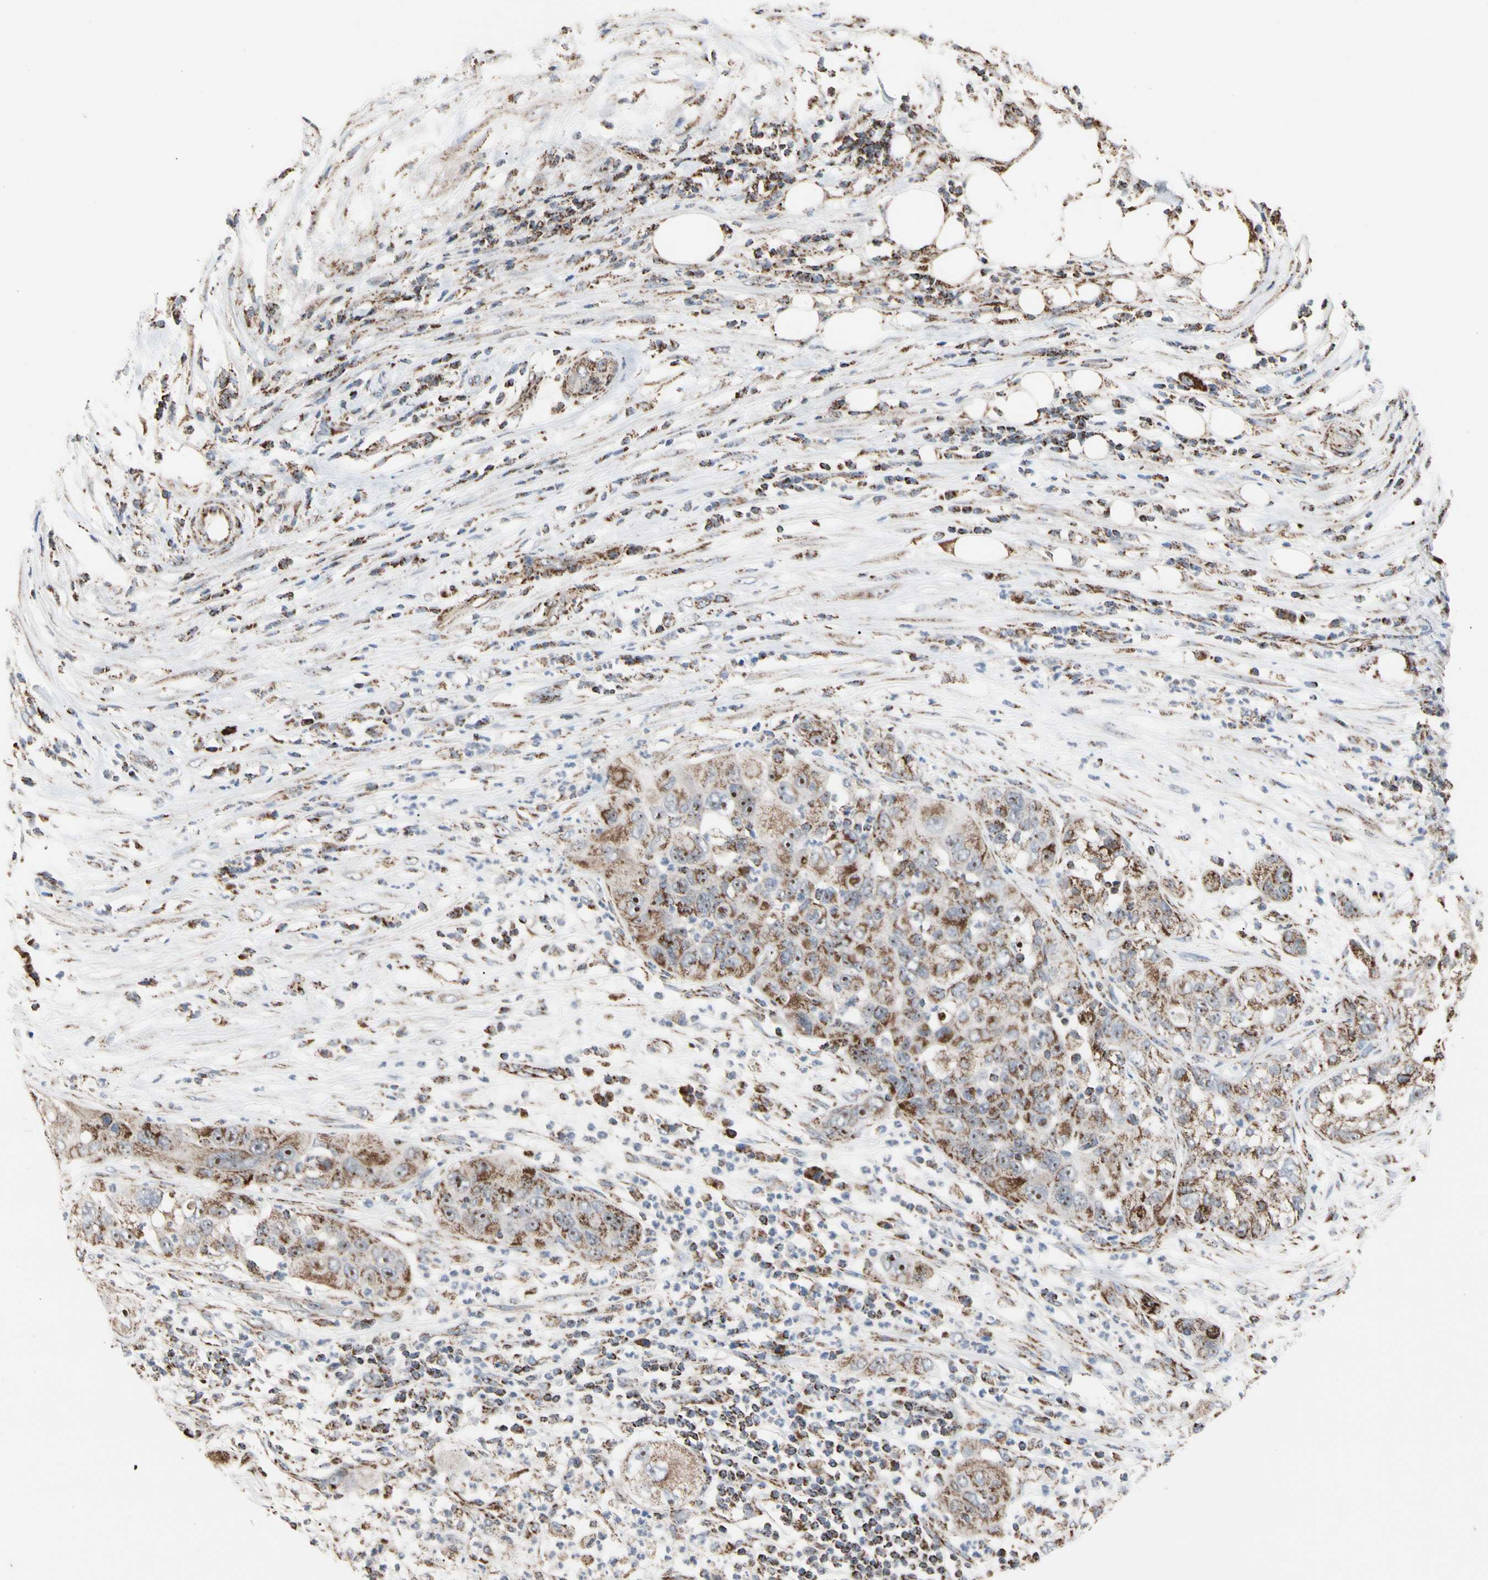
{"staining": {"intensity": "strong", "quantity": ">75%", "location": "cytoplasmic/membranous,nuclear"}, "tissue": "pancreatic cancer", "cell_type": "Tumor cells", "image_type": "cancer", "snomed": [{"axis": "morphology", "description": "Adenocarcinoma, NOS"}, {"axis": "topography", "description": "Pancreas"}], "caption": "The histopathology image reveals a brown stain indicating the presence of a protein in the cytoplasmic/membranous and nuclear of tumor cells in pancreatic cancer (adenocarcinoma). (DAB IHC with brightfield microscopy, high magnification).", "gene": "FAM110B", "patient": {"sex": "female", "age": 78}}